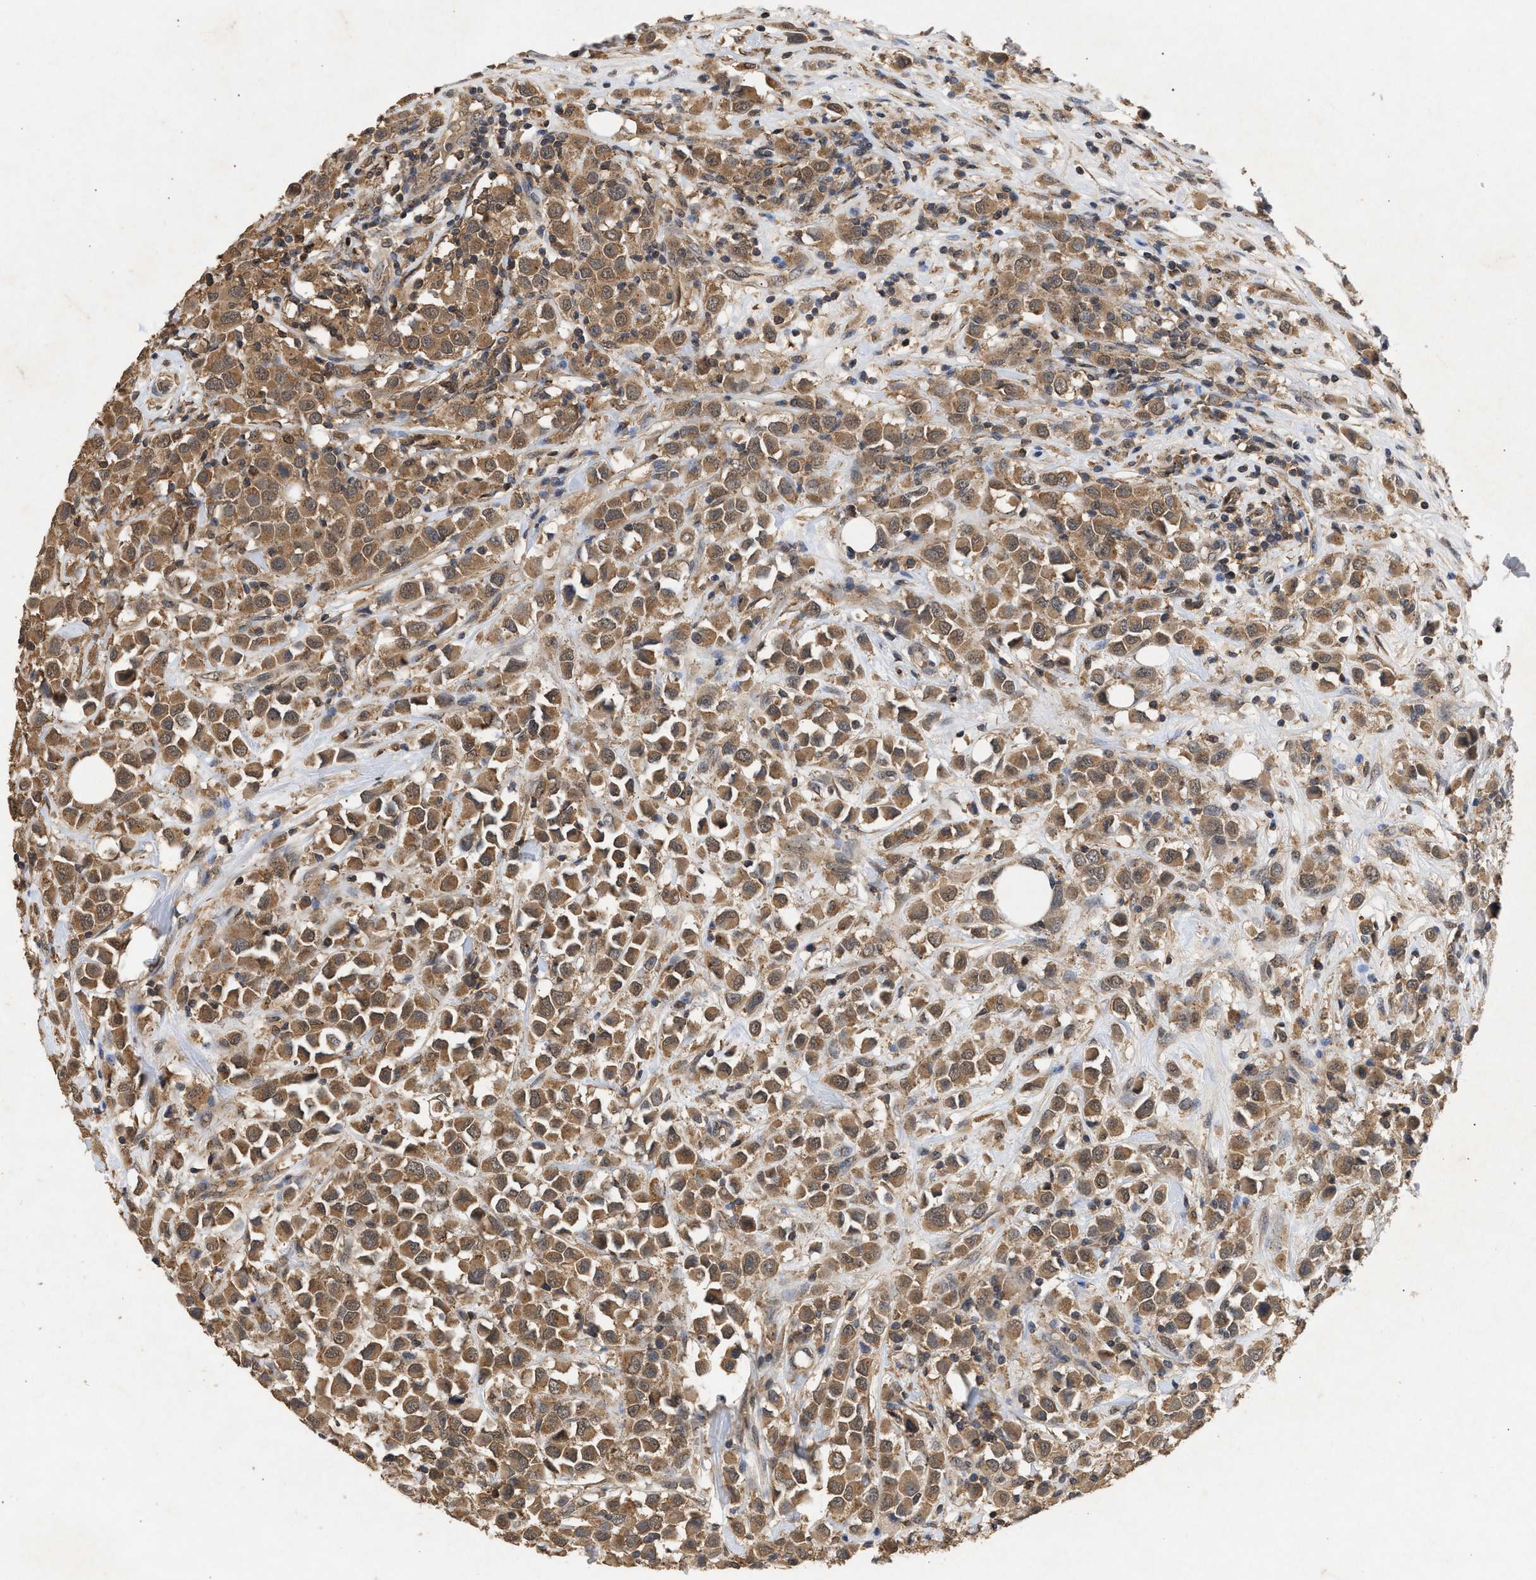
{"staining": {"intensity": "moderate", "quantity": ">75%", "location": "cytoplasmic/membranous"}, "tissue": "breast cancer", "cell_type": "Tumor cells", "image_type": "cancer", "snomed": [{"axis": "morphology", "description": "Duct carcinoma"}, {"axis": "topography", "description": "Breast"}], "caption": "Protein staining demonstrates moderate cytoplasmic/membranous expression in approximately >75% of tumor cells in breast cancer.", "gene": "FITM1", "patient": {"sex": "female", "age": 61}}